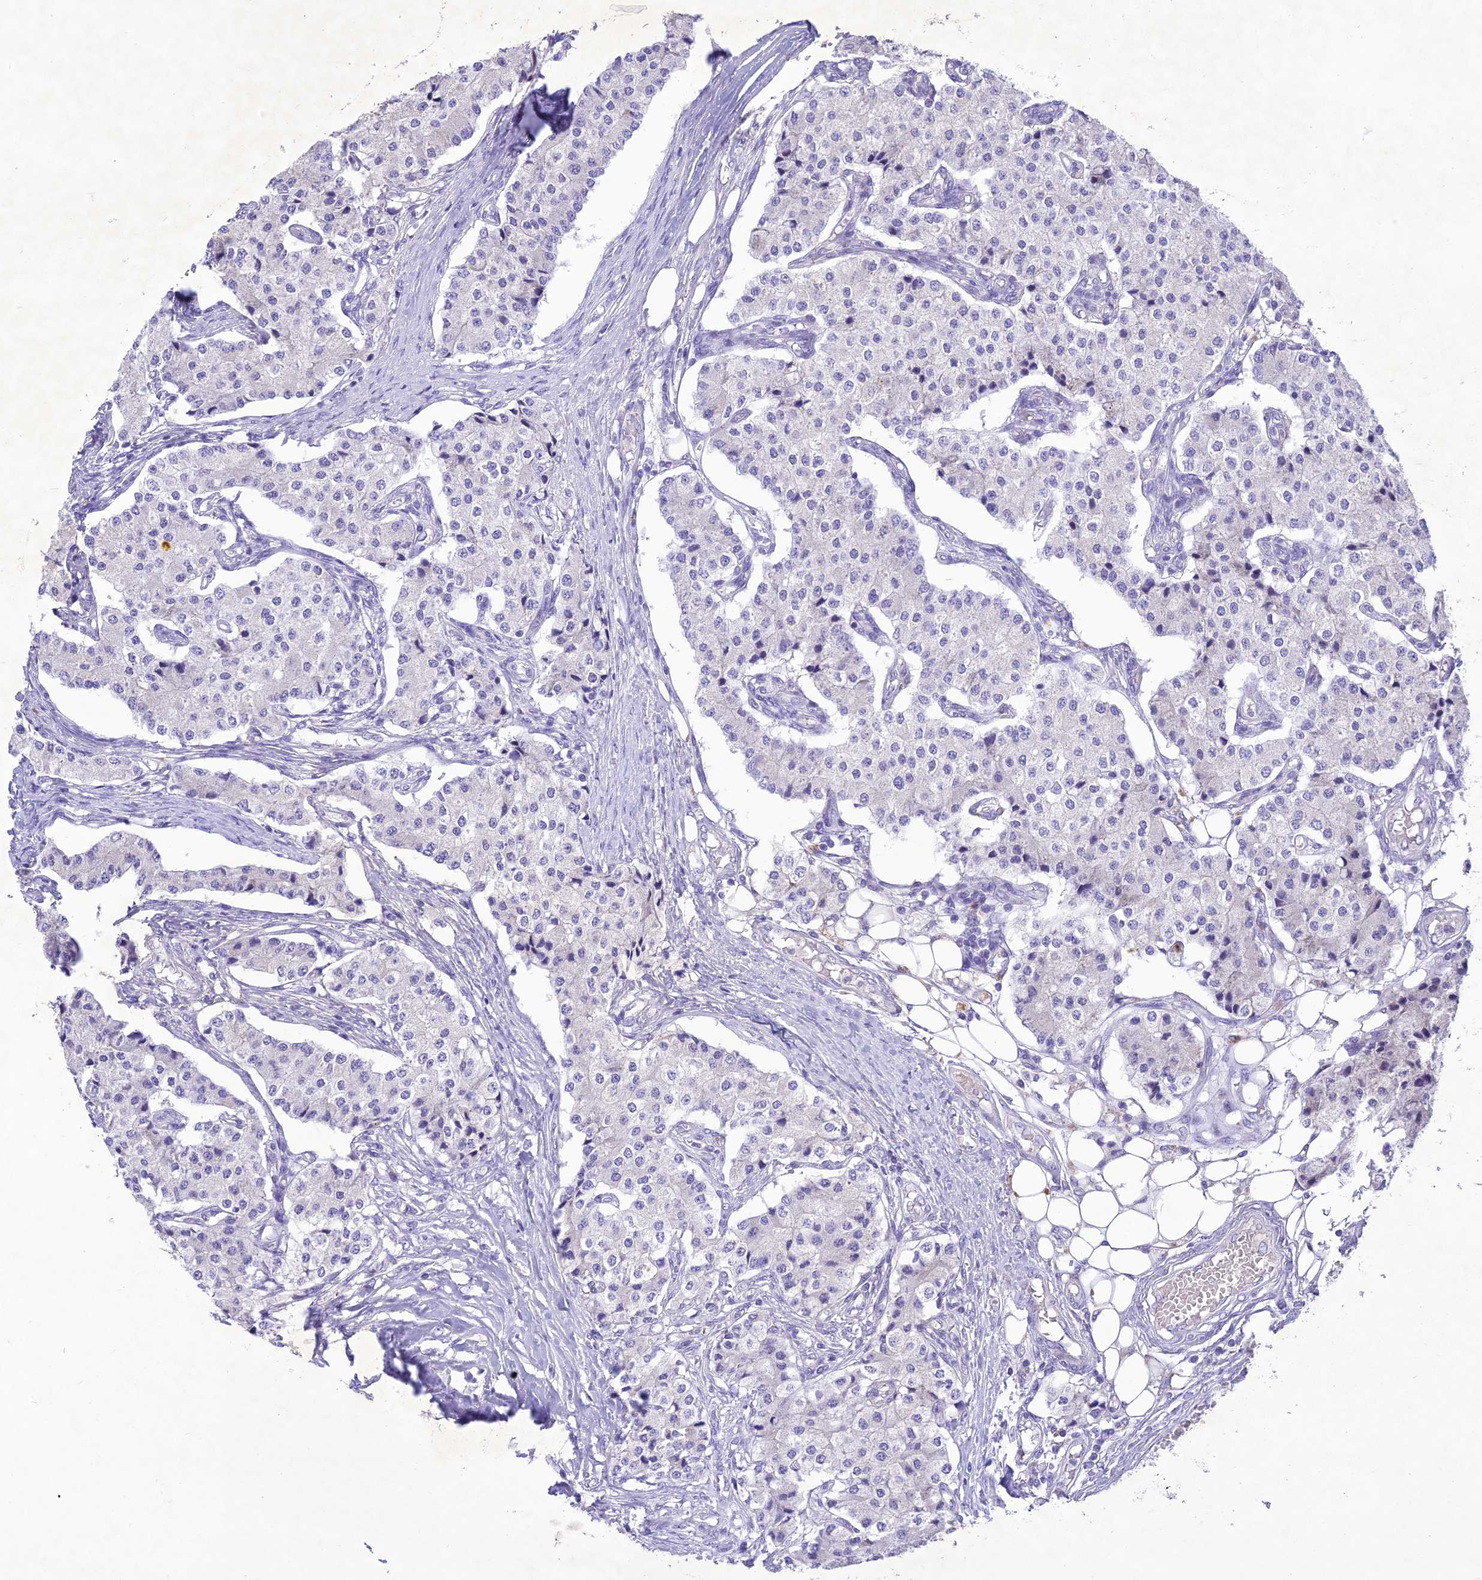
{"staining": {"intensity": "negative", "quantity": "none", "location": "none"}, "tissue": "carcinoid", "cell_type": "Tumor cells", "image_type": "cancer", "snomed": [{"axis": "morphology", "description": "Carcinoid, malignant, NOS"}, {"axis": "topography", "description": "Colon"}], "caption": "Immunohistochemistry micrograph of neoplastic tissue: human carcinoid stained with DAB shows no significant protein staining in tumor cells. Brightfield microscopy of immunohistochemistry (IHC) stained with DAB (3,3'-diaminobenzidine) (brown) and hematoxylin (blue), captured at high magnification.", "gene": "SLC13A5", "patient": {"sex": "female", "age": 52}}